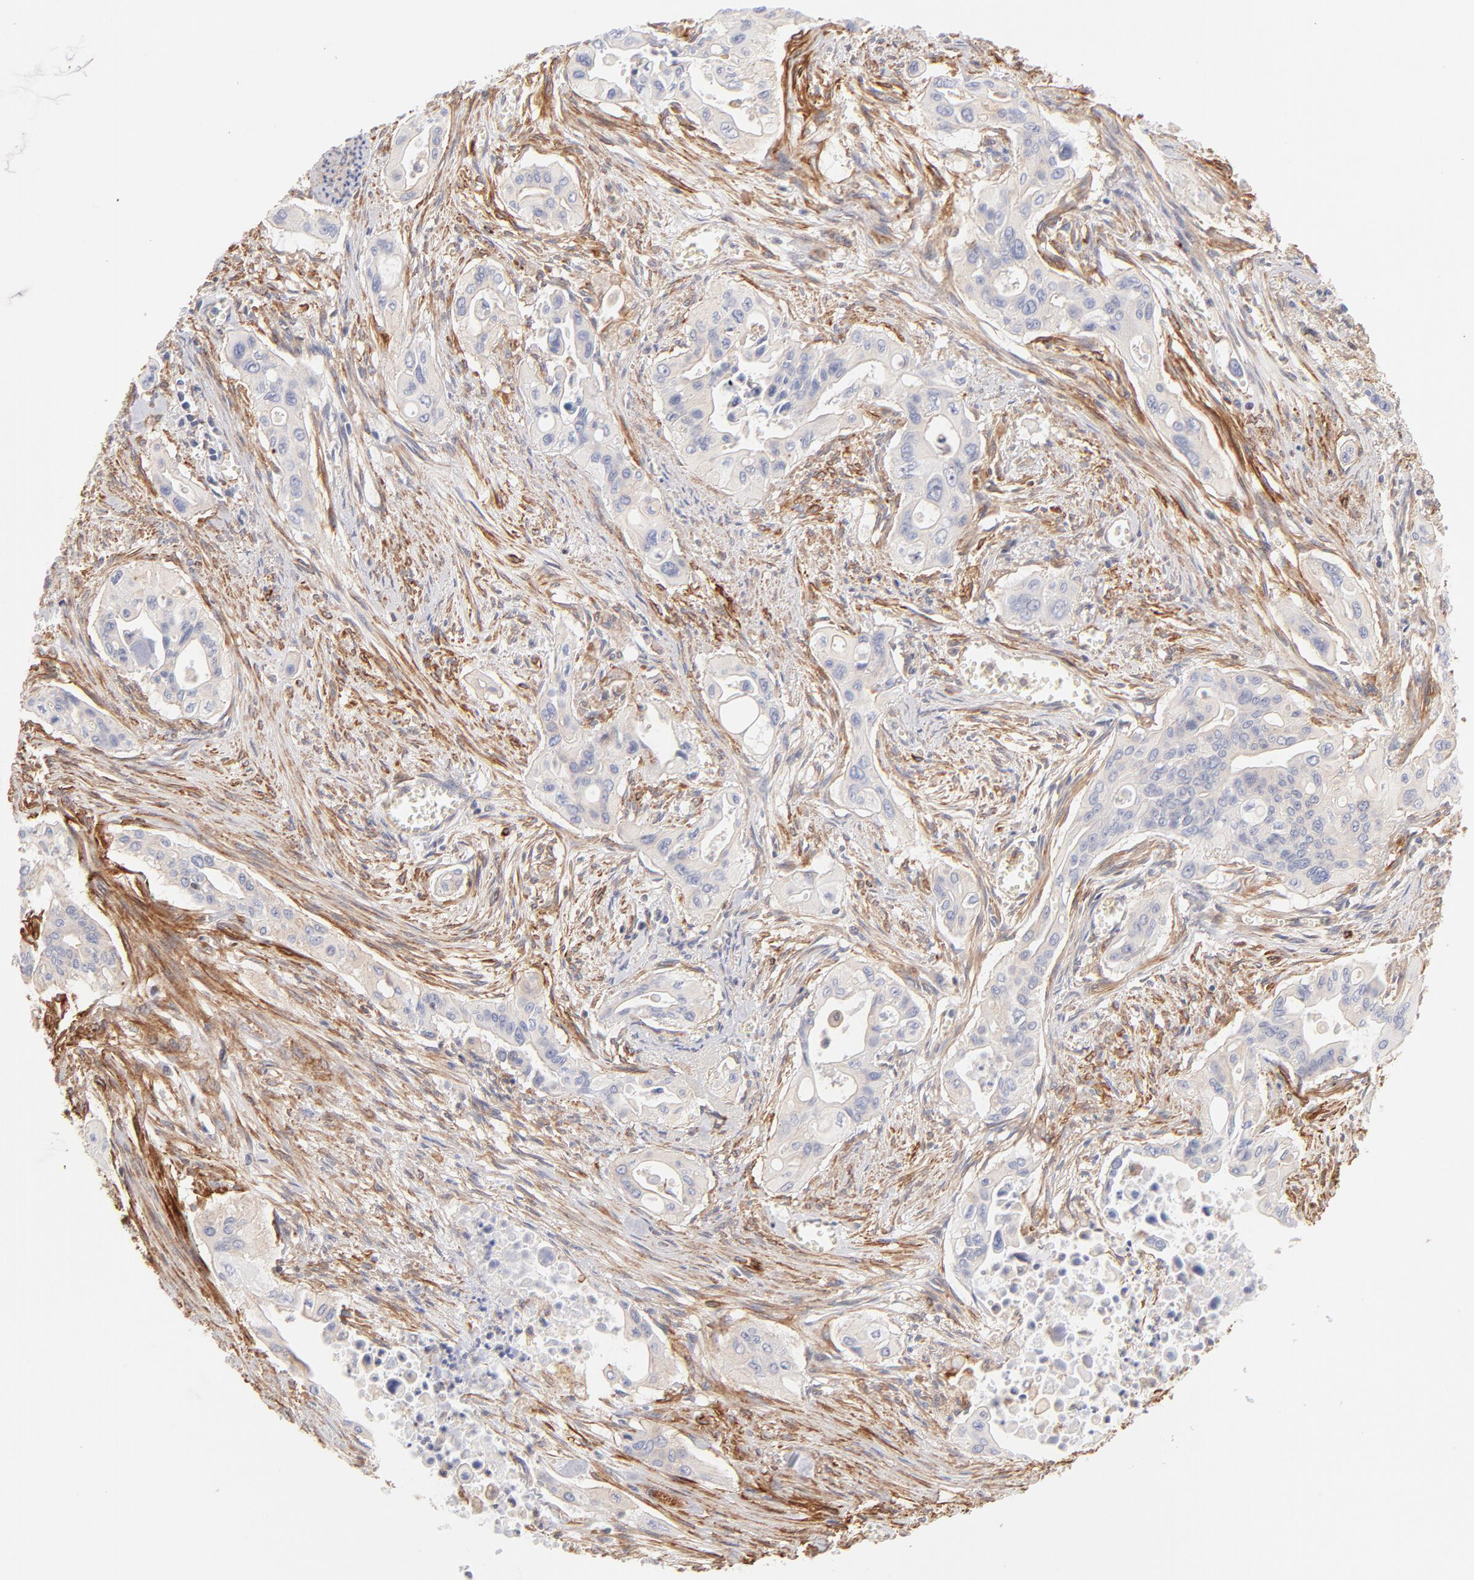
{"staining": {"intensity": "negative", "quantity": "none", "location": "none"}, "tissue": "pancreatic cancer", "cell_type": "Tumor cells", "image_type": "cancer", "snomed": [{"axis": "morphology", "description": "Adenocarcinoma, NOS"}, {"axis": "topography", "description": "Pancreas"}], "caption": "Tumor cells are negative for brown protein staining in pancreatic adenocarcinoma.", "gene": "LDLRAP1", "patient": {"sex": "male", "age": 77}}